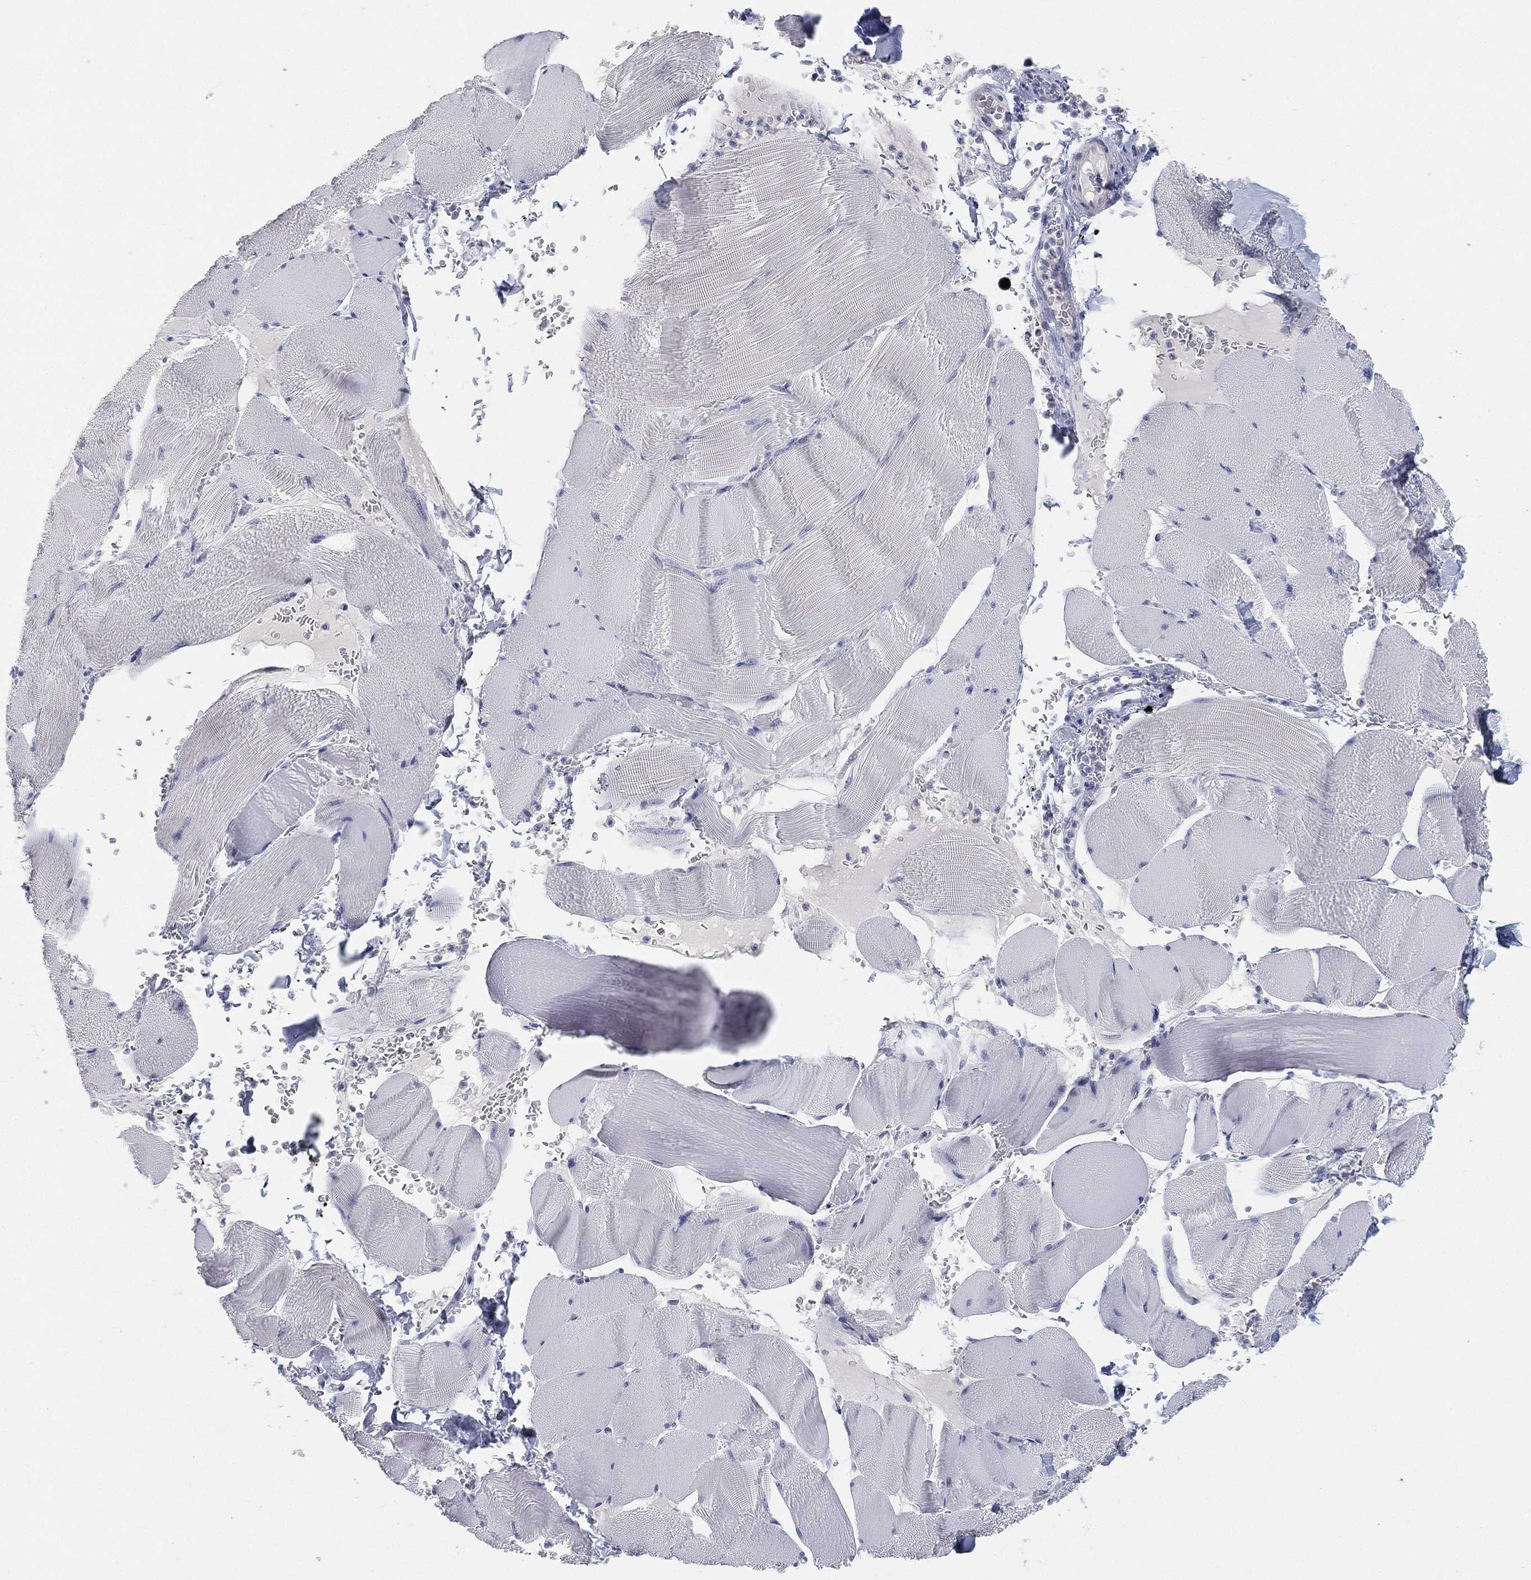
{"staining": {"intensity": "negative", "quantity": "none", "location": "none"}, "tissue": "skeletal muscle", "cell_type": "Myocytes", "image_type": "normal", "snomed": [{"axis": "morphology", "description": "Normal tissue, NOS"}, {"axis": "topography", "description": "Skeletal muscle"}], "caption": "DAB (3,3'-diaminobenzidine) immunohistochemical staining of benign skeletal muscle exhibits no significant expression in myocytes.", "gene": "FAM187B", "patient": {"sex": "male", "age": 56}}